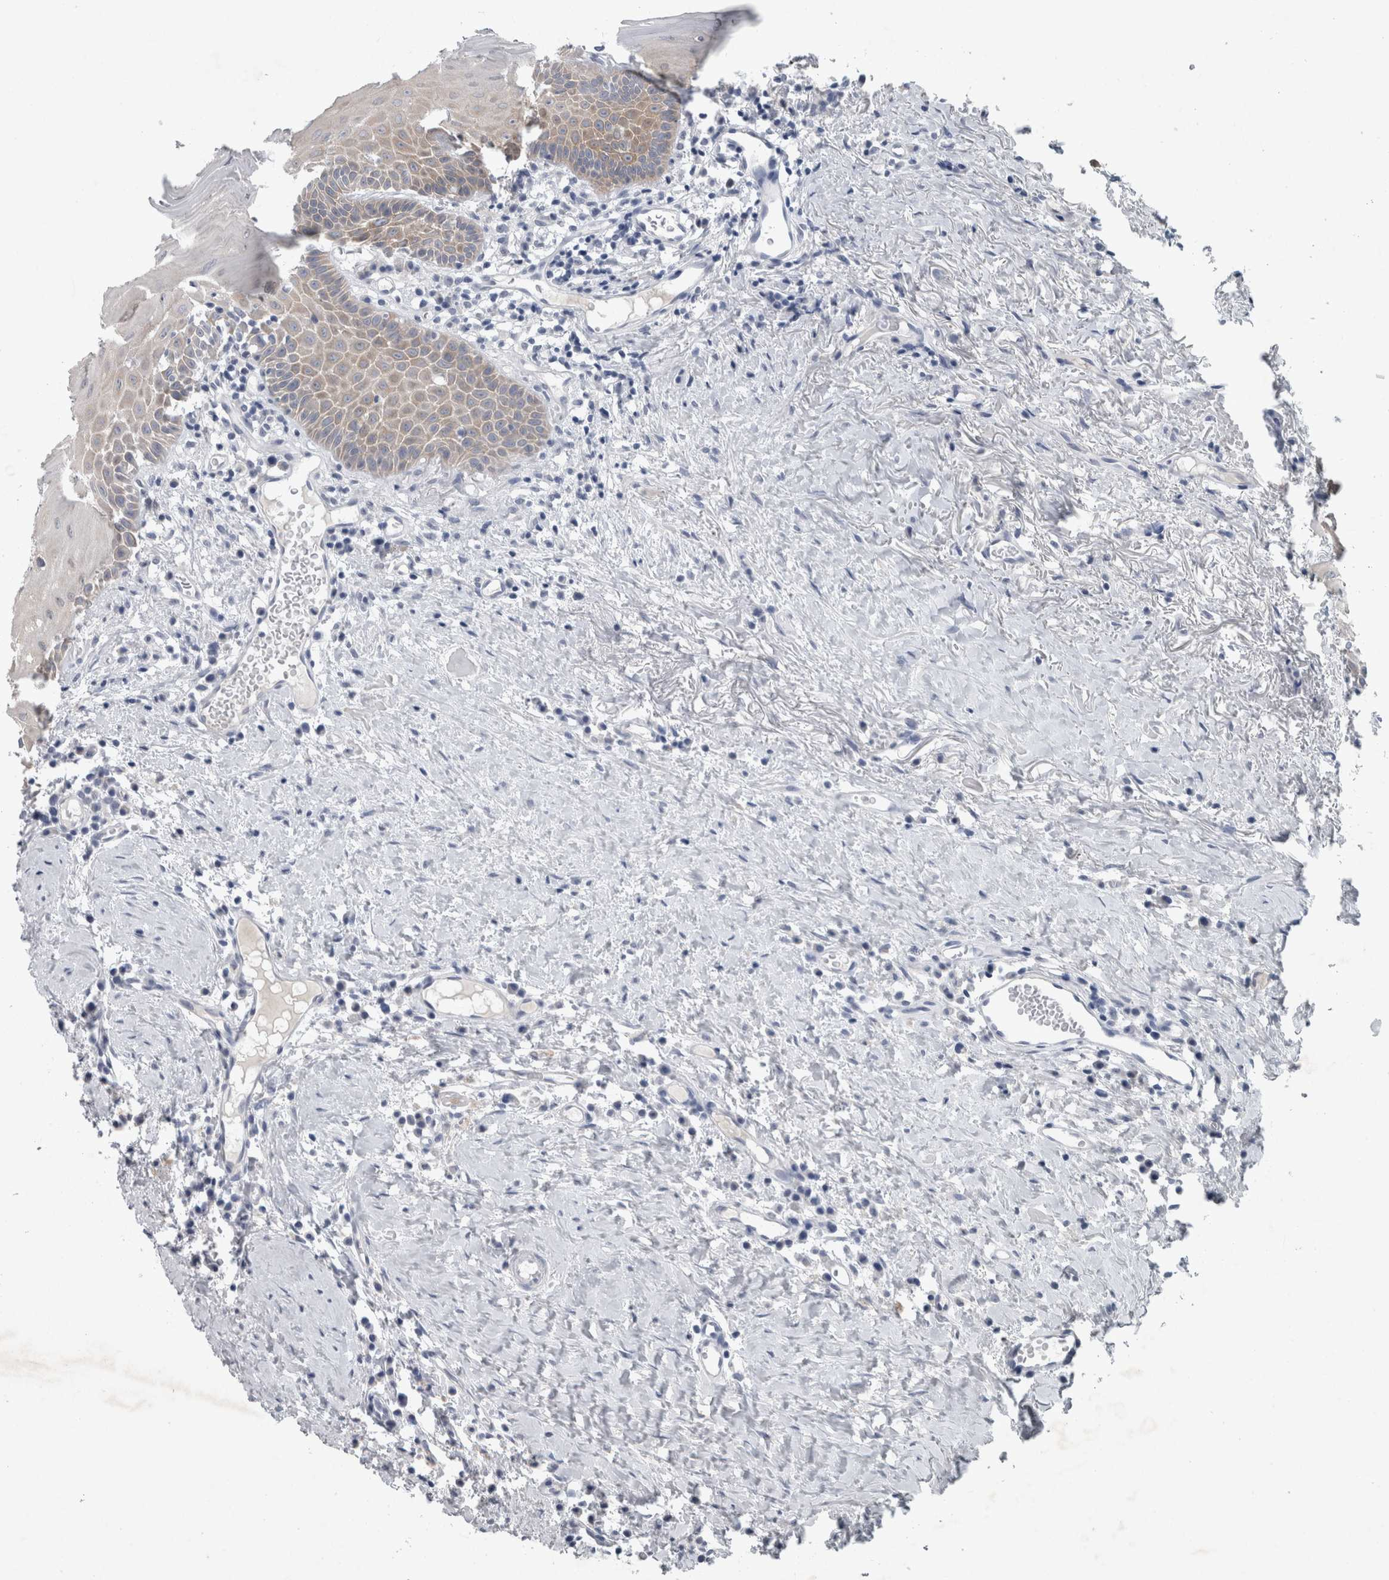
{"staining": {"intensity": "moderate", "quantity": ">75%", "location": "cytoplasmic/membranous"}, "tissue": "oral mucosa", "cell_type": "Squamous epithelial cells", "image_type": "normal", "snomed": [{"axis": "morphology", "description": "Normal tissue, NOS"}, {"axis": "topography", "description": "Skeletal muscle"}, {"axis": "topography", "description": "Oral tissue"}, {"axis": "topography", "description": "Peripheral nerve tissue"}], "caption": "Immunohistochemical staining of unremarkable oral mucosa displays >75% levels of moderate cytoplasmic/membranous protein expression in approximately >75% of squamous epithelial cells. The staining was performed using DAB to visualize the protein expression in brown, while the nuclei were stained in blue with hematoxylin (Magnification: 20x).", "gene": "FAM83H", "patient": {"sex": "female", "age": 84}}